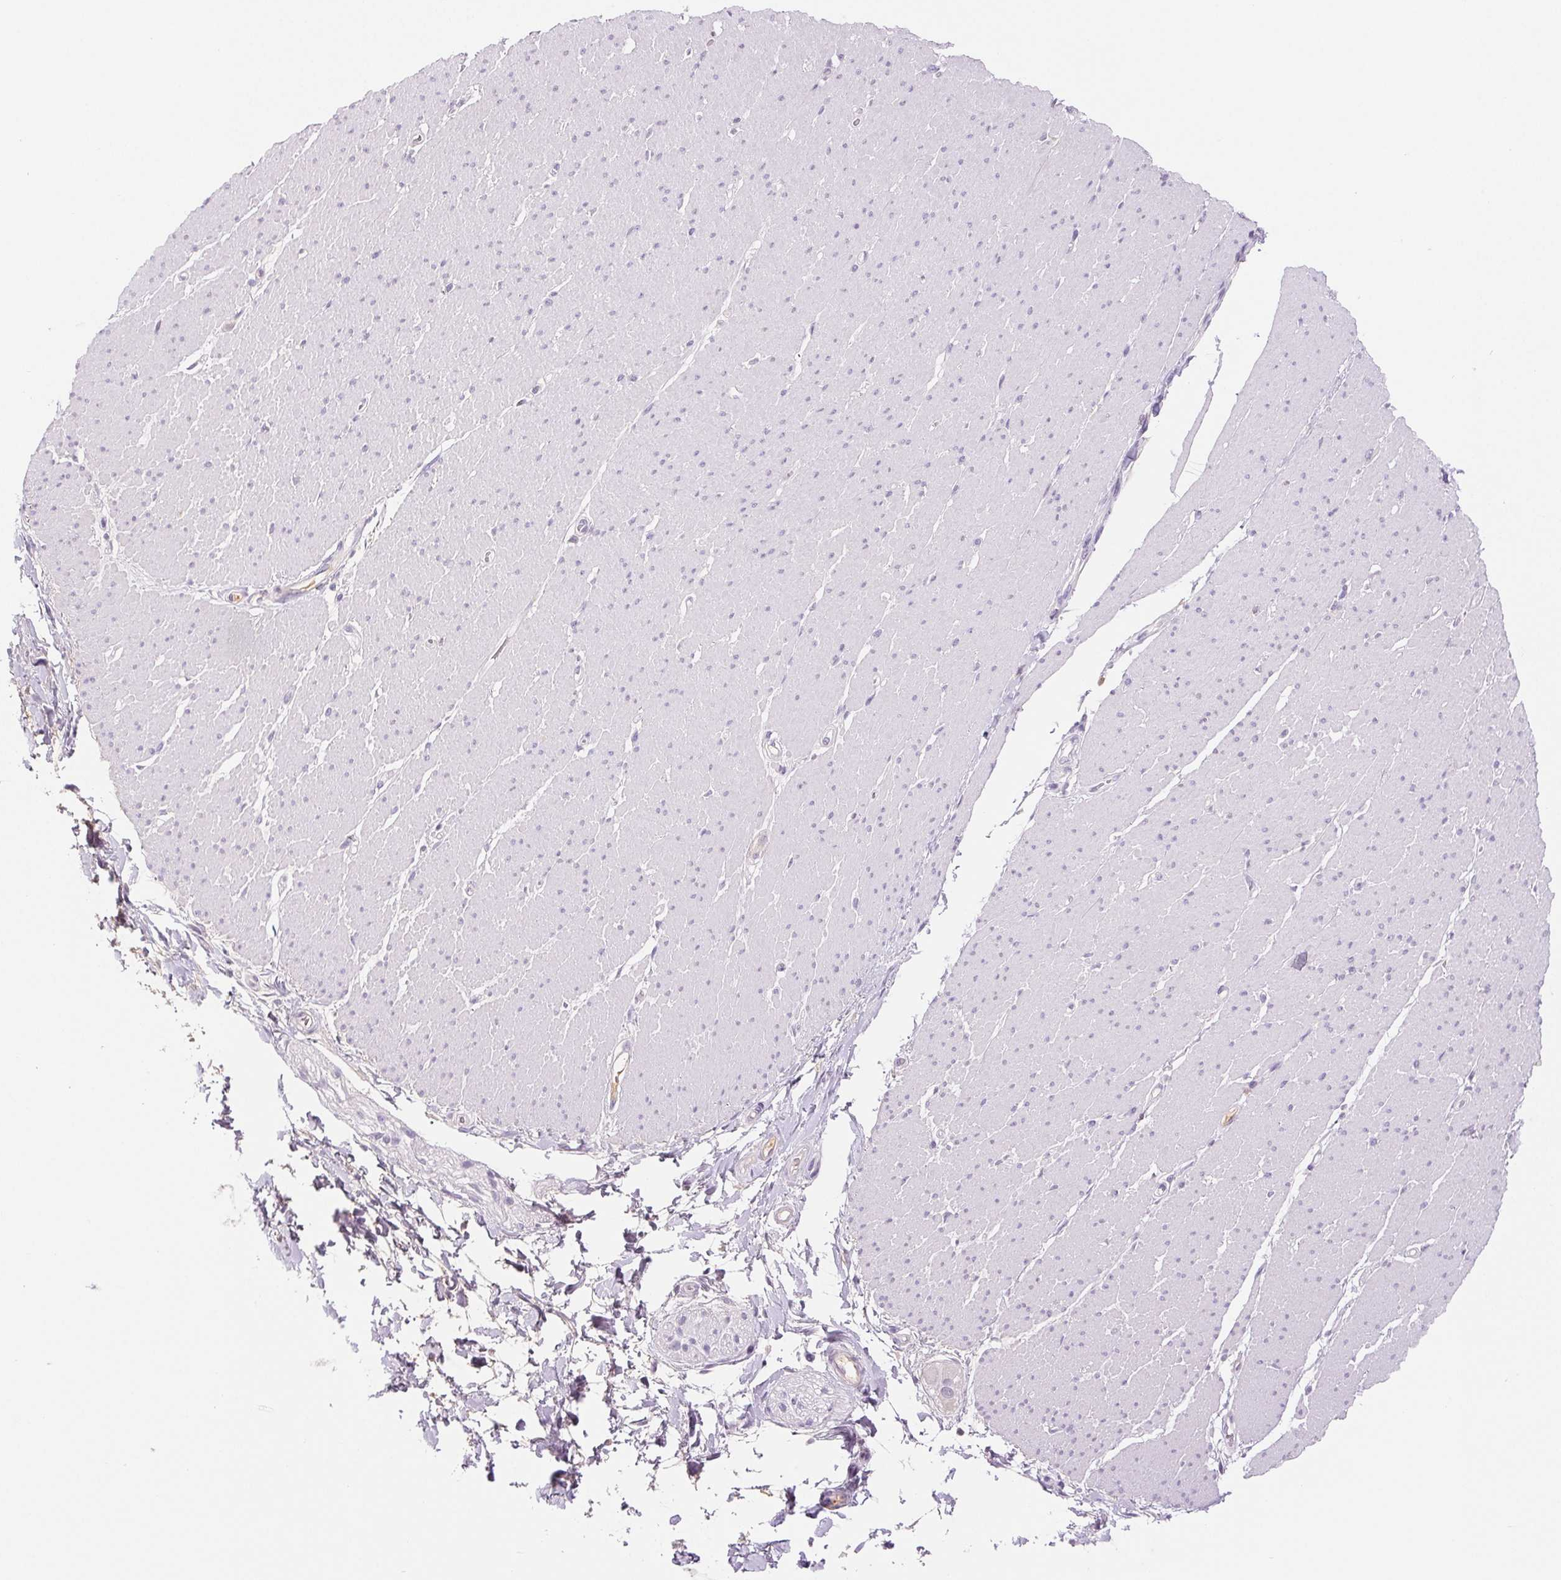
{"staining": {"intensity": "negative", "quantity": "none", "location": "none"}, "tissue": "smooth muscle", "cell_type": "Smooth muscle cells", "image_type": "normal", "snomed": [{"axis": "morphology", "description": "Normal tissue, NOS"}, {"axis": "topography", "description": "Smooth muscle"}, {"axis": "topography", "description": "Rectum"}], "caption": "Immunohistochemical staining of benign human smooth muscle displays no significant staining in smooth muscle cells. (DAB (3,3'-diaminobenzidine) immunohistochemistry (IHC) with hematoxylin counter stain).", "gene": "IFIT1B", "patient": {"sex": "male", "age": 53}}